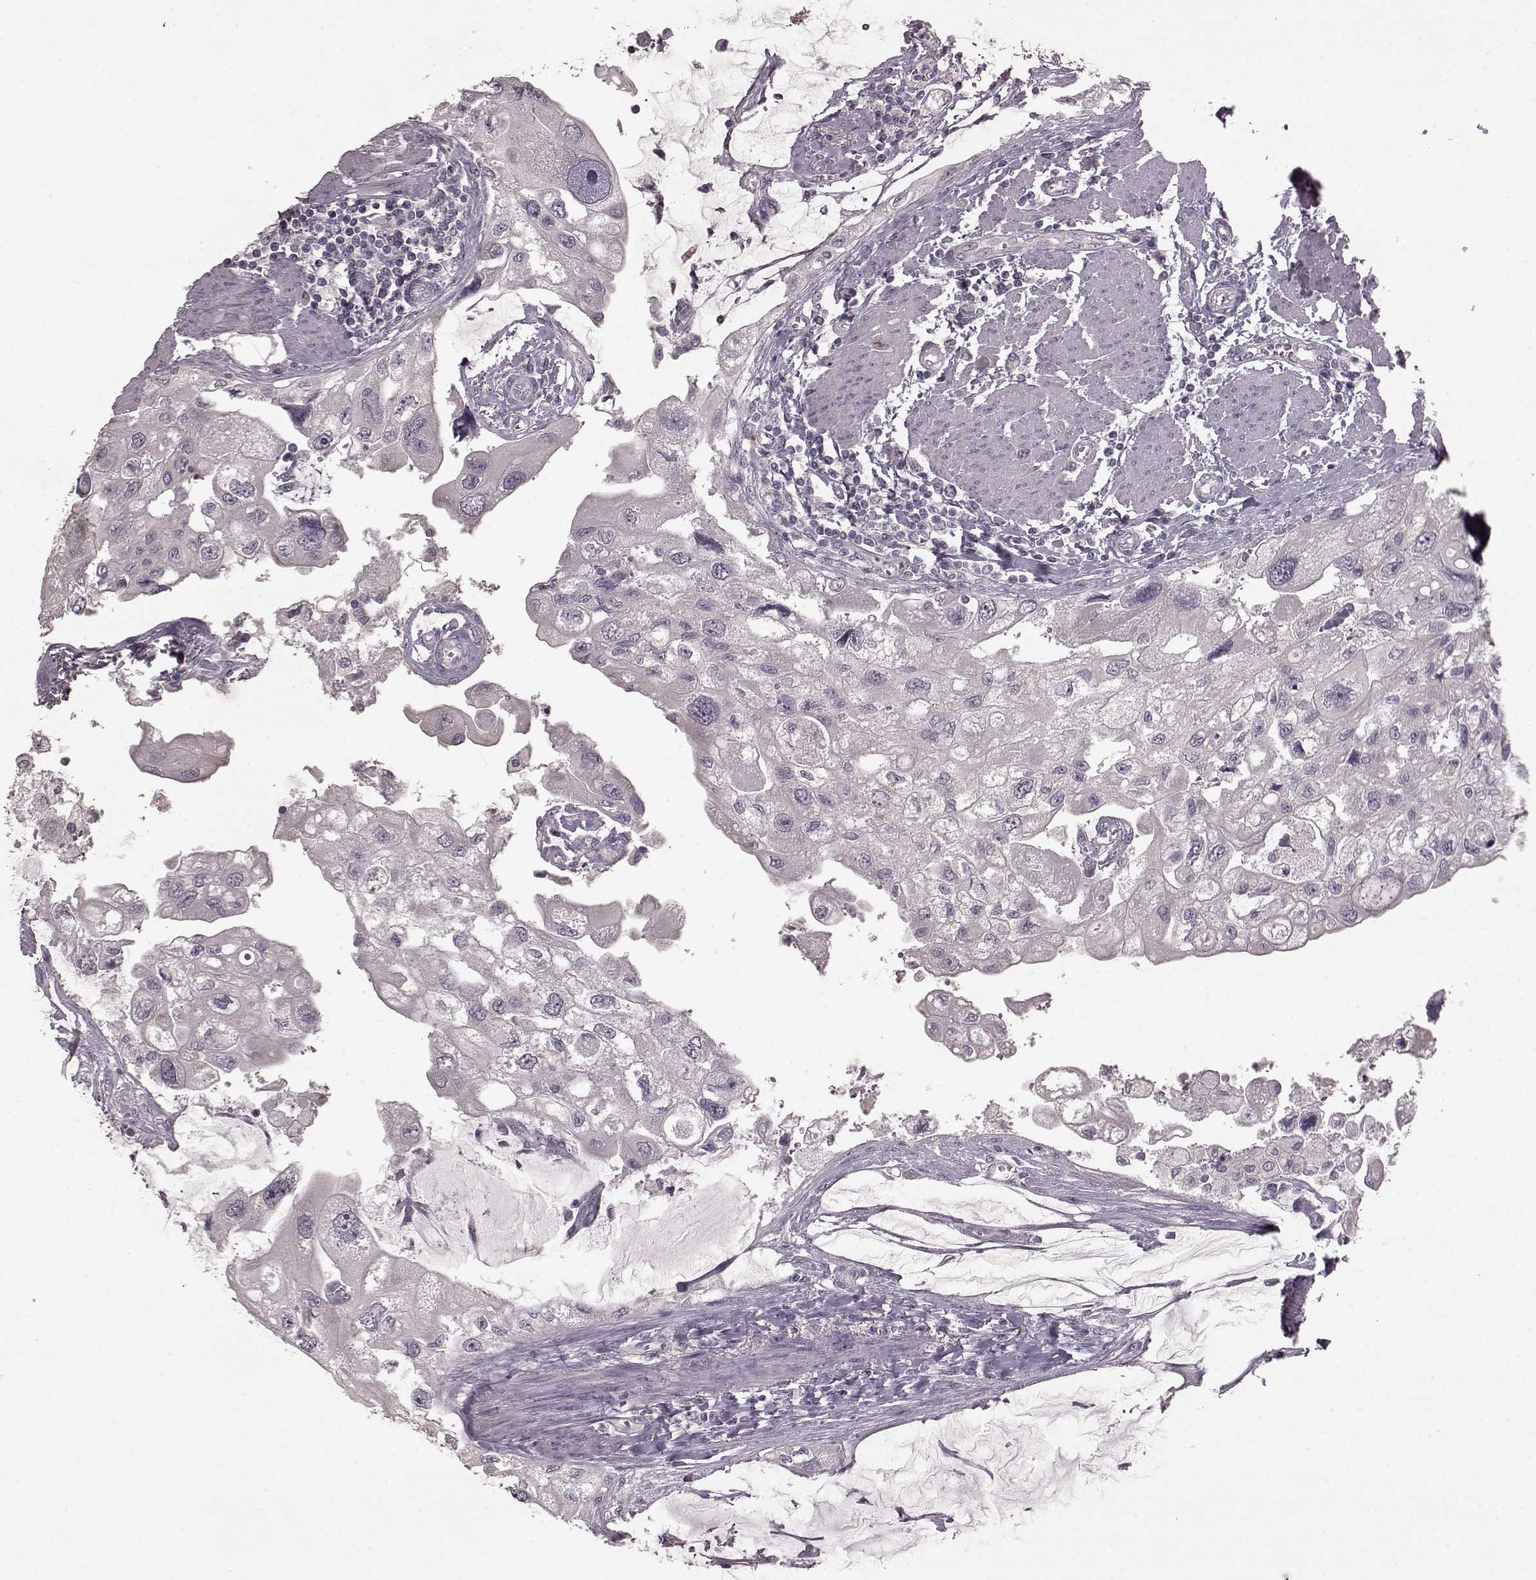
{"staining": {"intensity": "negative", "quantity": "none", "location": "none"}, "tissue": "urothelial cancer", "cell_type": "Tumor cells", "image_type": "cancer", "snomed": [{"axis": "morphology", "description": "Urothelial carcinoma, High grade"}, {"axis": "topography", "description": "Urinary bladder"}], "caption": "Tumor cells show no significant protein expression in urothelial cancer.", "gene": "SLC52A3", "patient": {"sex": "male", "age": 59}}